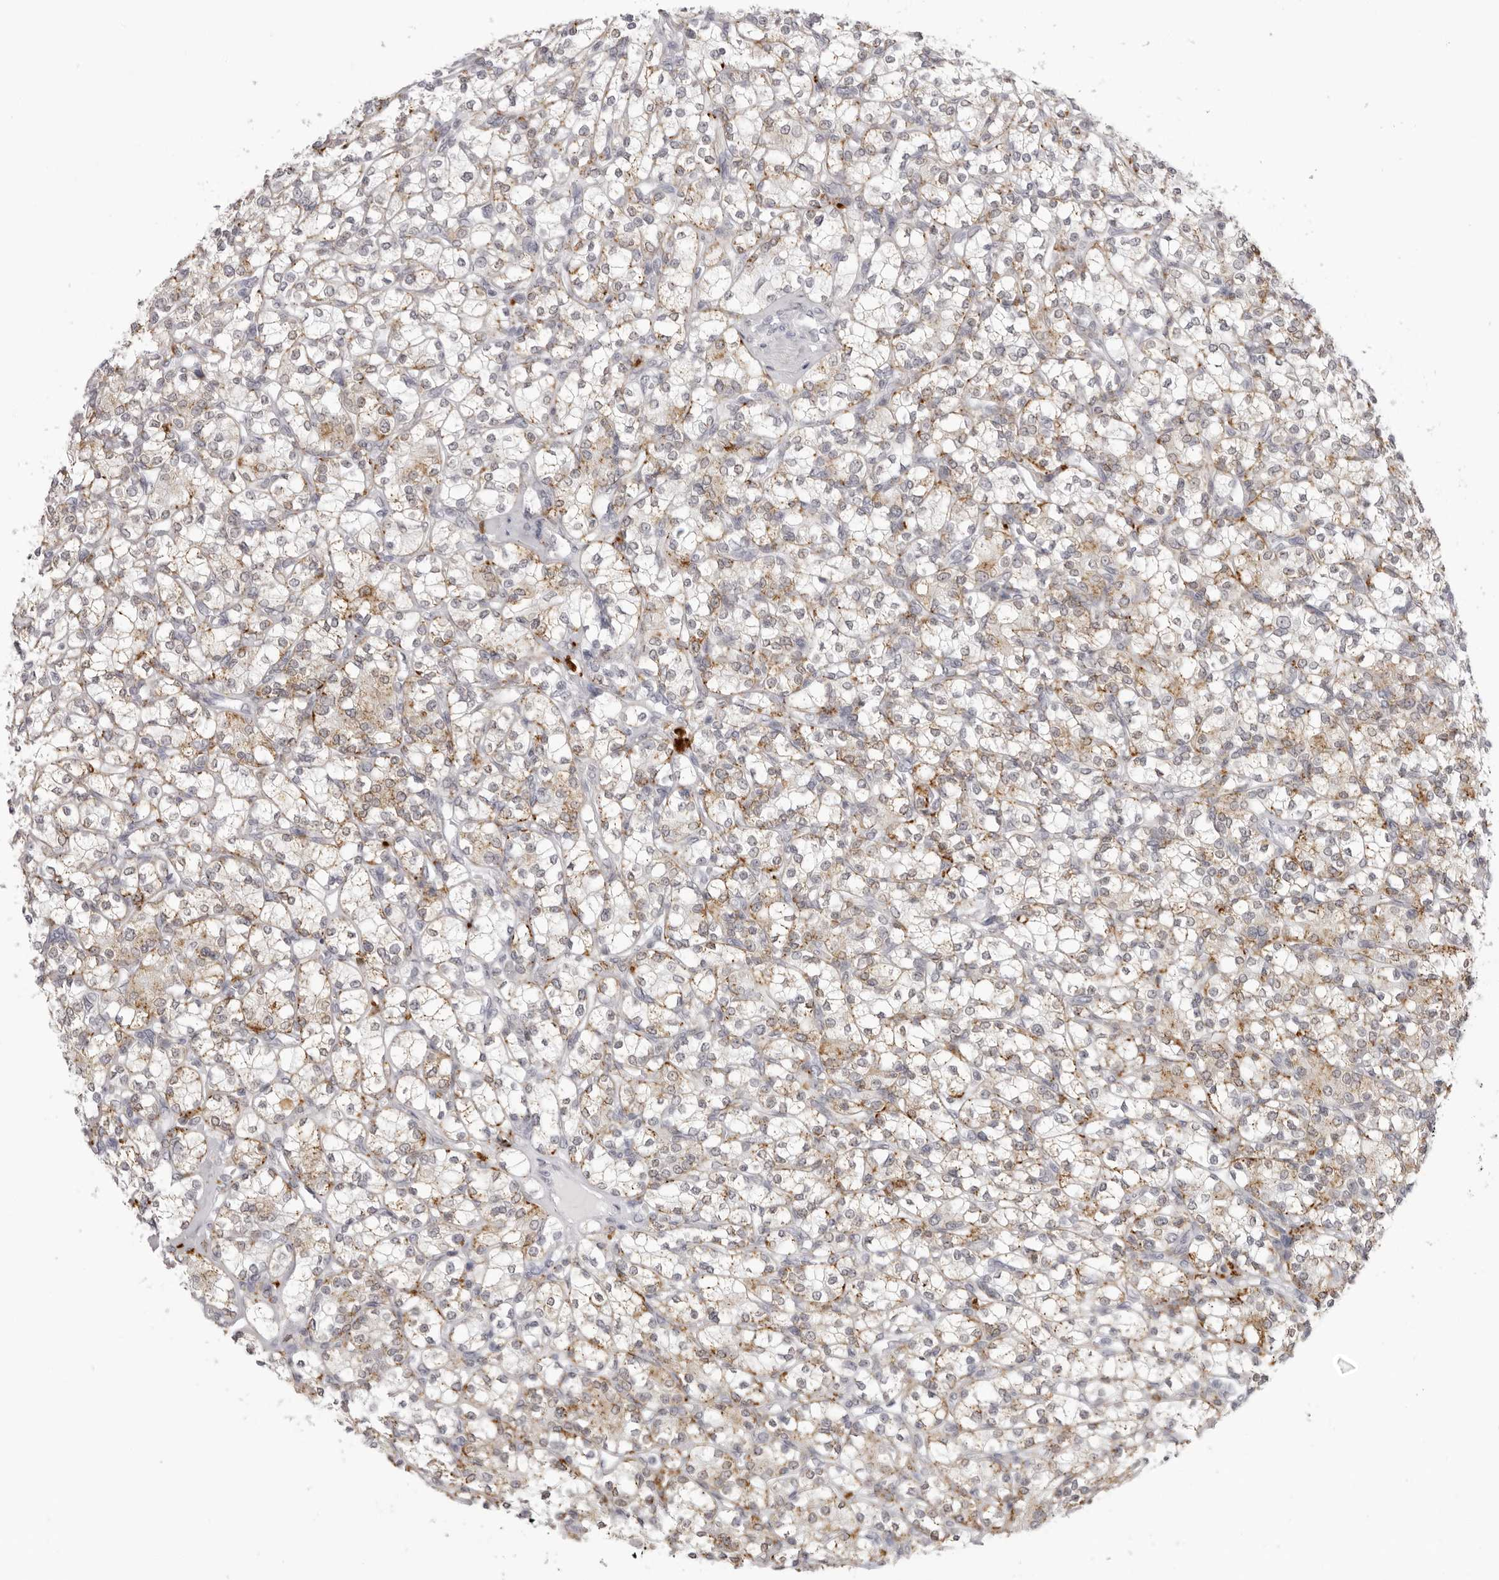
{"staining": {"intensity": "weak", "quantity": "25%-75%", "location": "cytoplasmic/membranous"}, "tissue": "renal cancer", "cell_type": "Tumor cells", "image_type": "cancer", "snomed": [{"axis": "morphology", "description": "Adenocarcinoma, NOS"}, {"axis": "topography", "description": "Kidney"}], "caption": "A low amount of weak cytoplasmic/membranous expression is present in approximately 25%-75% of tumor cells in adenocarcinoma (renal) tissue.", "gene": "IL25", "patient": {"sex": "male", "age": 77}}